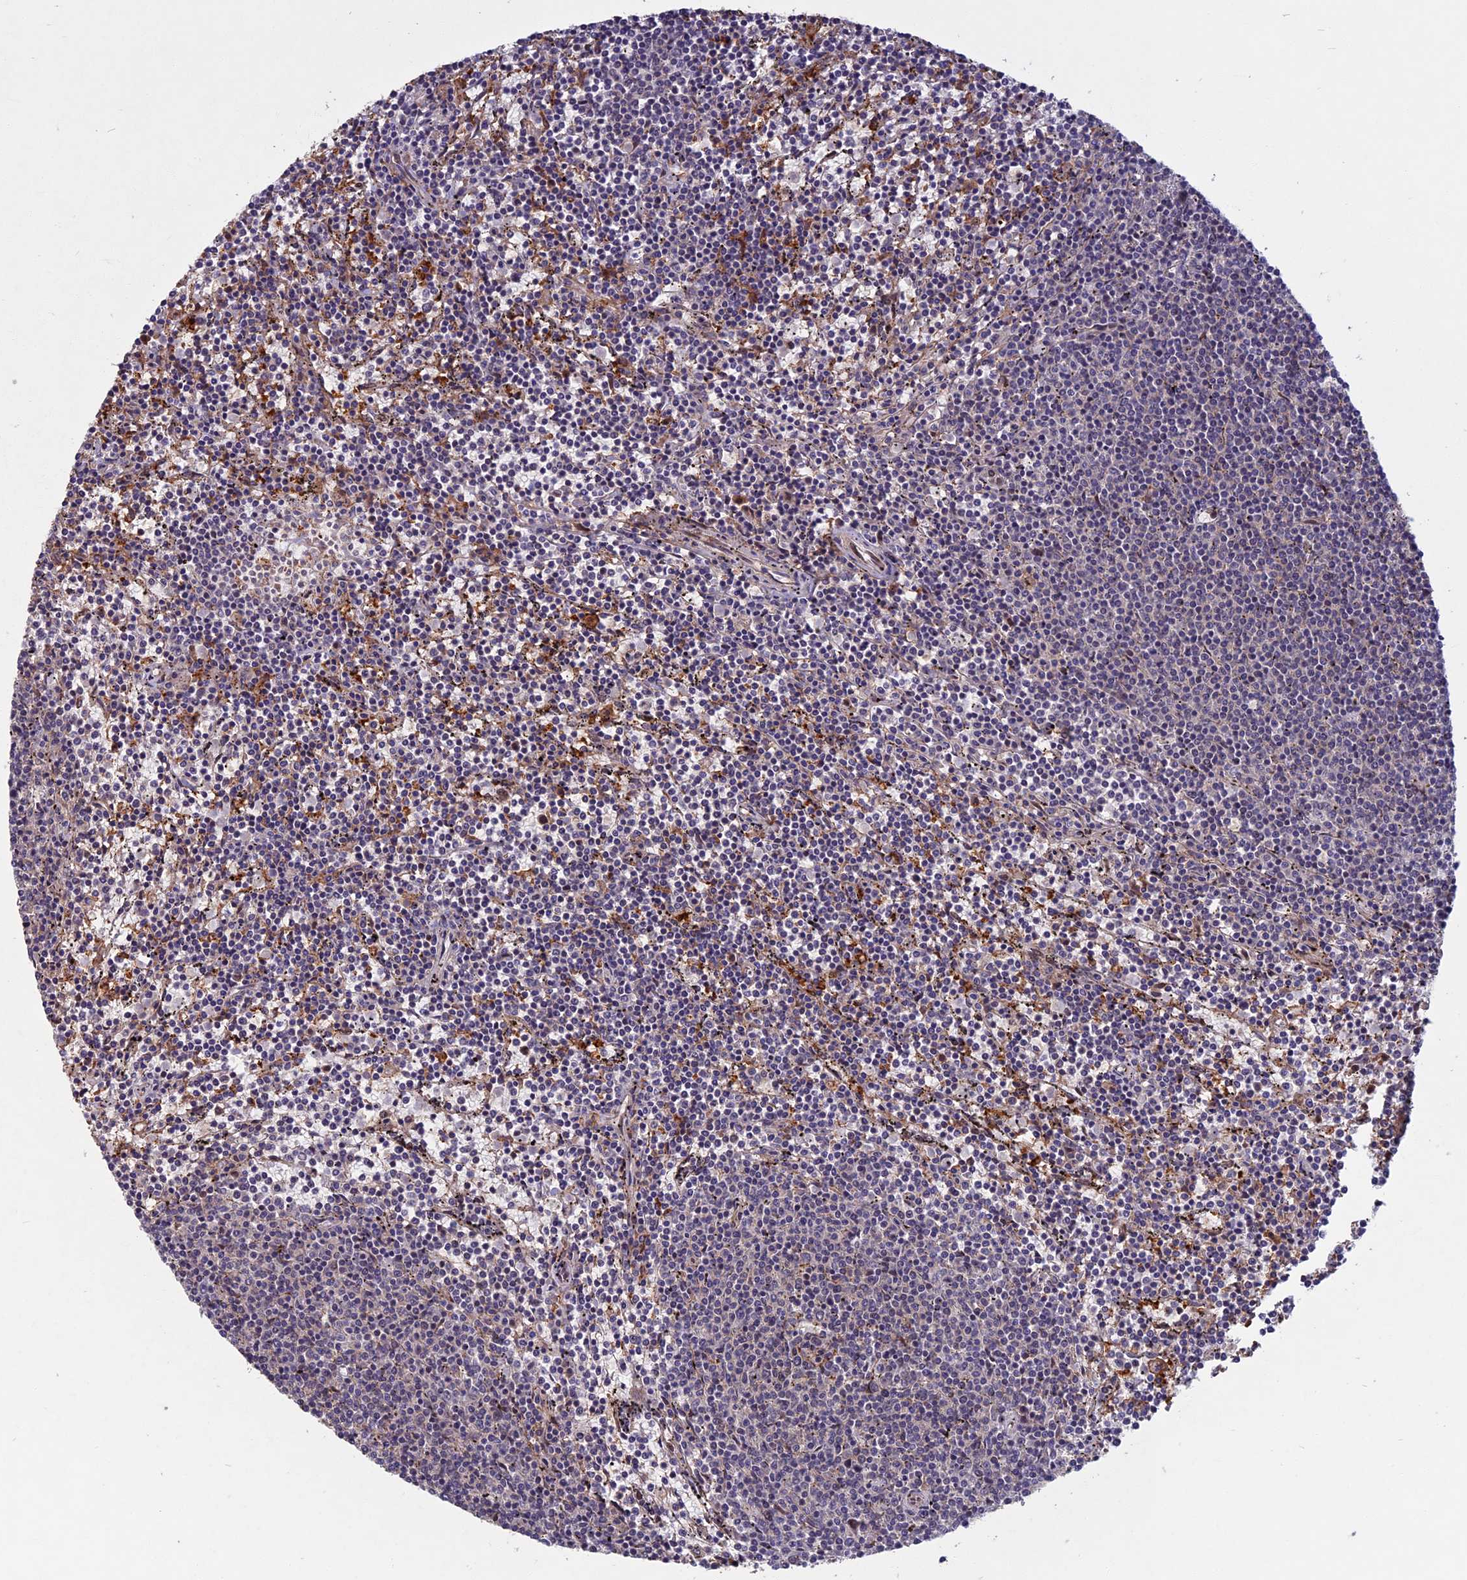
{"staining": {"intensity": "negative", "quantity": "none", "location": "none"}, "tissue": "lymphoma", "cell_type": "Tumor cells", "image_type": "cancer", "snomed": [{"axis": "morphology", "description": "Malignant lymphoma, non-Hodgkin's type, Low grade"}, {"axis": "topography", "description": "Spleen"}], "caption": "Histopathology image shows no protein staining in tumor cells of low-grade malignant lymphoma, non-Hodgkin's type tissue. (DAB (3,3'-diaminobenzidine) immunohistochemistry, high magnification).", "gene": "SPG11", "patient": {"sex": "female", "age": 50}}